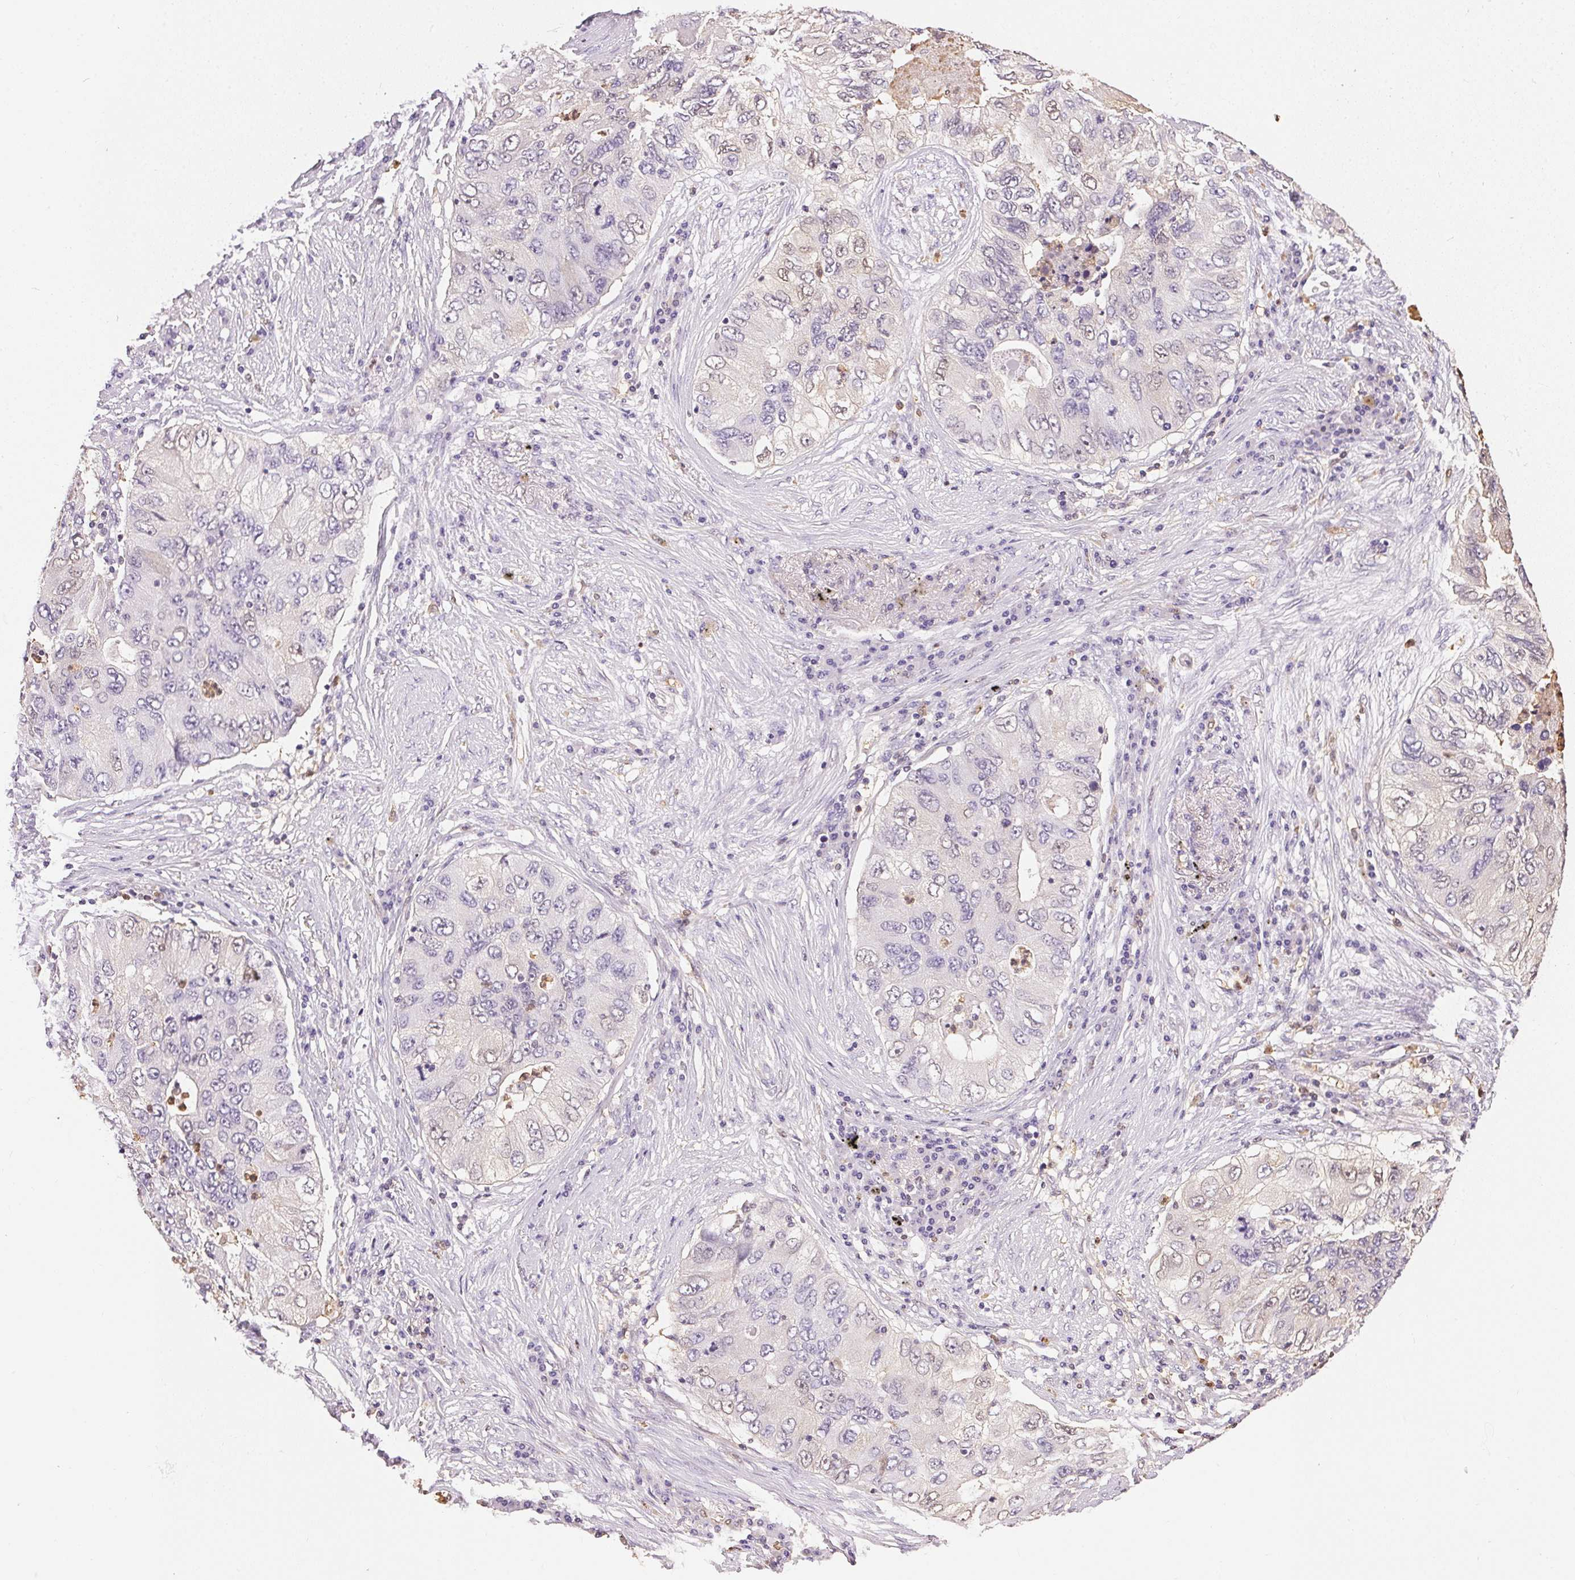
{"staining": {"intensity": "negative", "quantity": "none", "location": "none"}, "tissue": "lung cancer", "cell_type": "Tumor cells", "image_type": "cancer", "snomed": [{"axis": "morphology", "description": "Adenocarcinoma, NOS"}, {"axis": "morphology", "description": "Adenocarcinoma, metastatic, NOS"}, {"axis": "topography", "description": "Lymph node"}, {"axis": "topography", "description": "Lung"}], "caption": "Immunohistochemistry image of neoplastic tissue: adenocarcinoma (lung) stained with DAB (3,3'-diaminobenzidine) exhibits no significant protein staining in tumor cells.", "gene": "S100A3", "patient": {"sex": "female", "age": 54}}